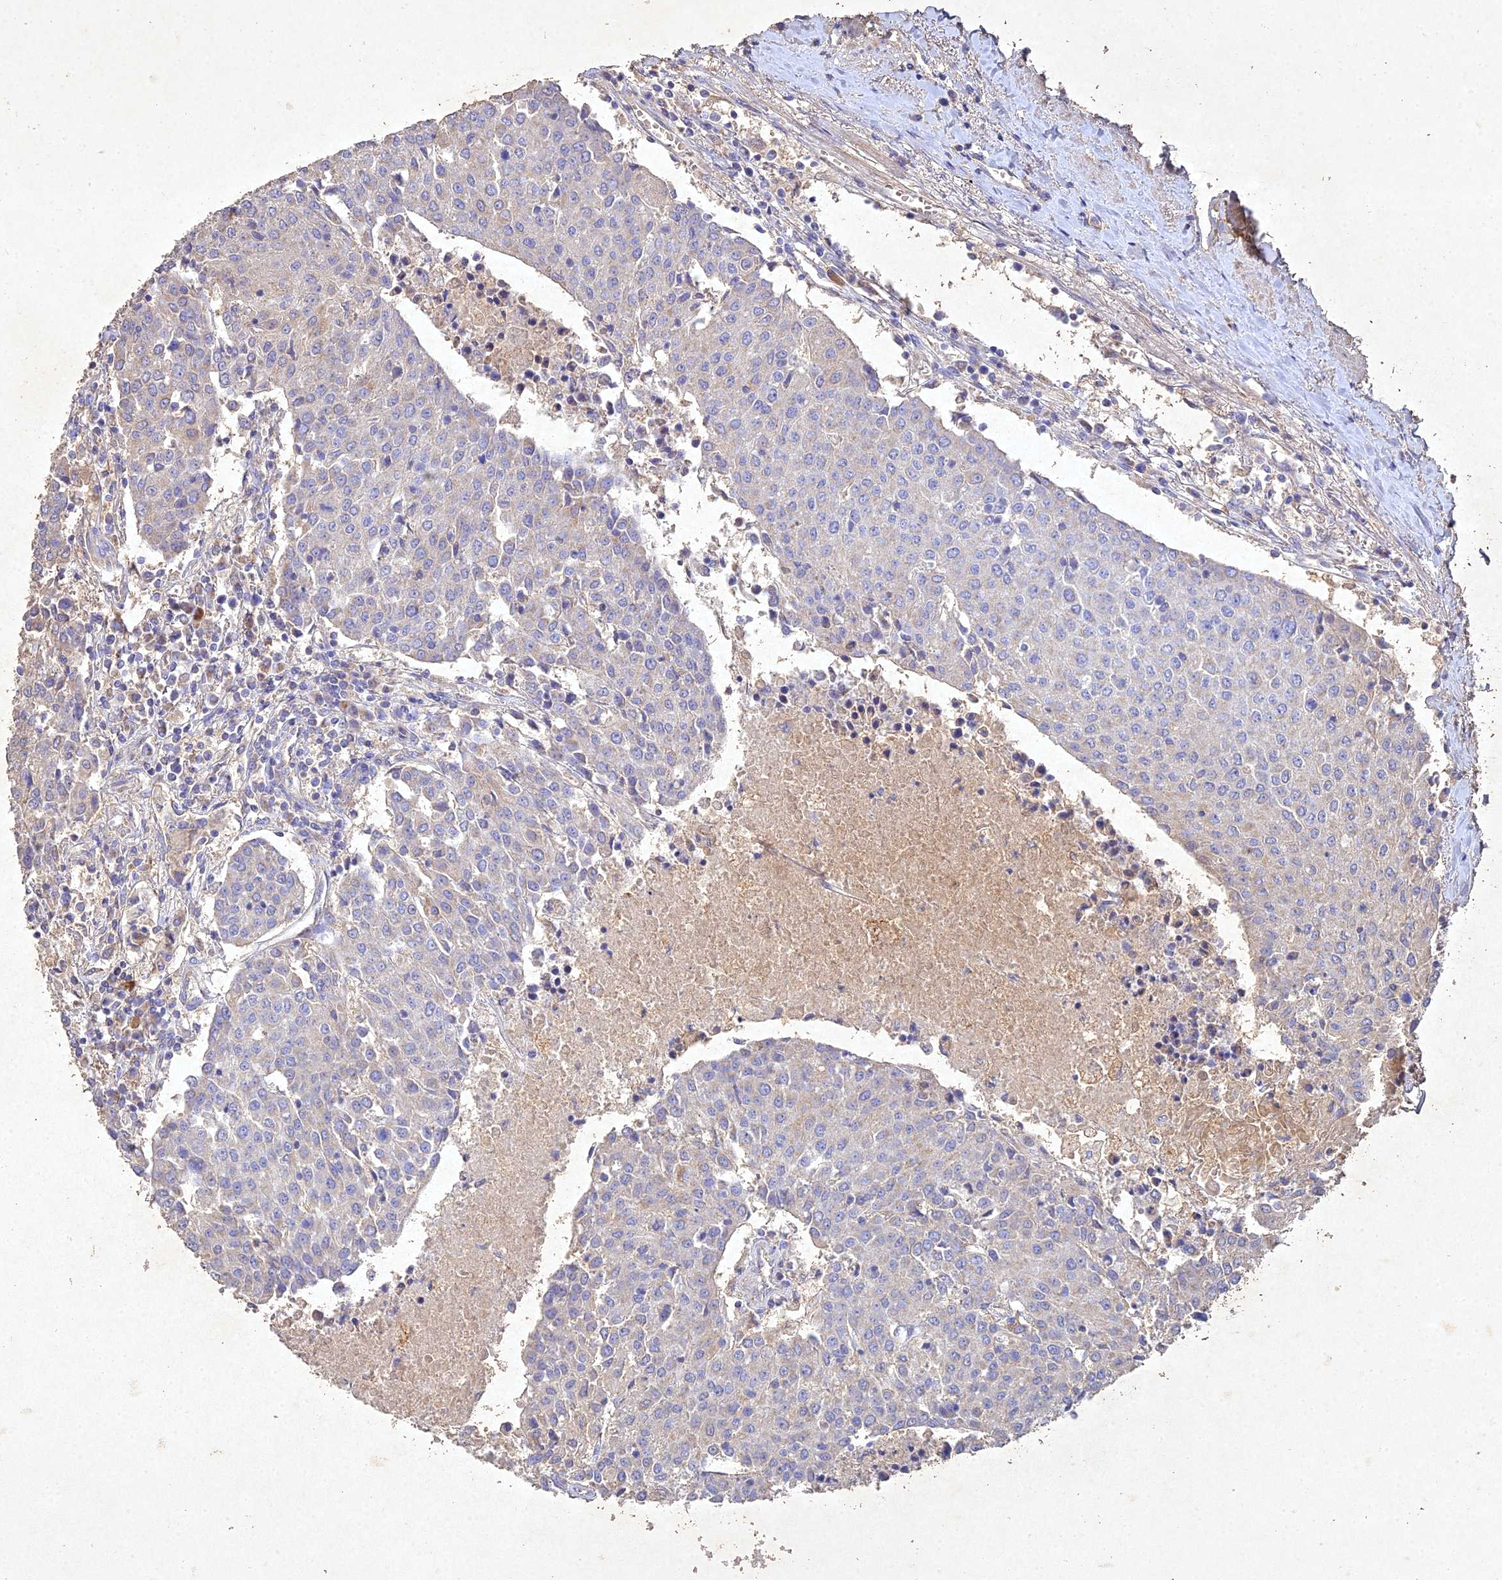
{"staining": {"intensity": "negative", "quantity": "none", "location": "none"}, "tissue": "urothelial cancer", "cell_type": "Tumor cells", "image_type": "cancer", "snomed": [{"axis": "morphology", "description": "Urothelial carcinoma, High grade"}, {"axis": "topography", "description": "Urinary bladder"}], "caption": "An immunohistochemistry image of urothelial carcinoma (high-grade) is shown. There is no staining in tumor cells of urothelial carcinoma (high-grade). (DAB immunohistochemistry (IHC) with hematoxylin counter stain).", "gene": "NDUFV1", "patient": {"sex": "female", "age": 85}}